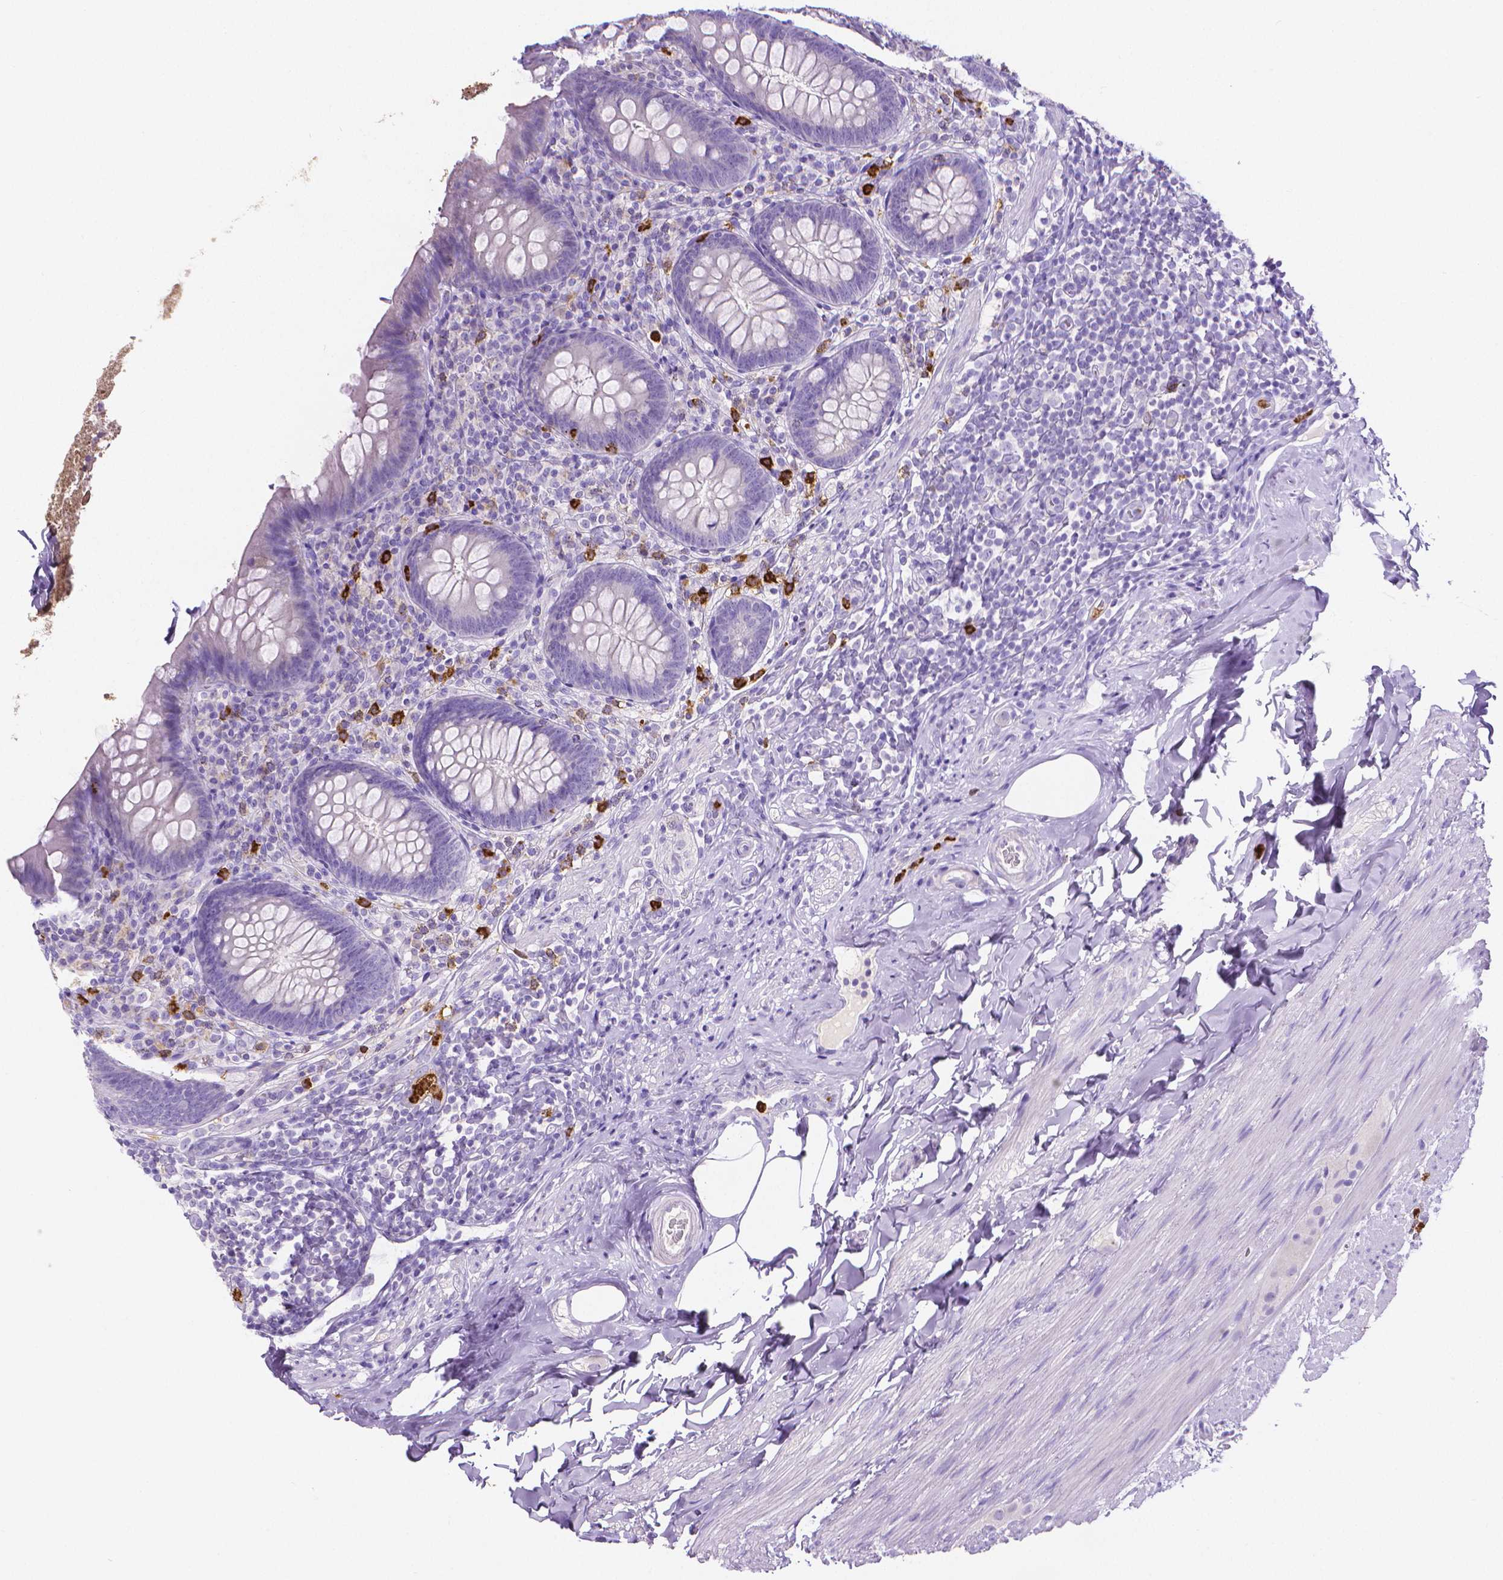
{"staining": {"intensity": "negative", "quantity": "none", "location": "none"}, "tissue": "appendix", "cell_type": "Glandular cells", "image_type": "normal", "snomed": [{"axis": "morphology", "description": "Normal tissue, NOS"}, {"axis": "topography", "description": "Appendix"}], "caption": "IHC micrograph of unremarkable appendix: appendix stained with DAB displays no significant protein expression in glandular cells. Nuclei are stained in blue.", "gene": "MMP9", "patient": {"sex": "male", "age": 47}}